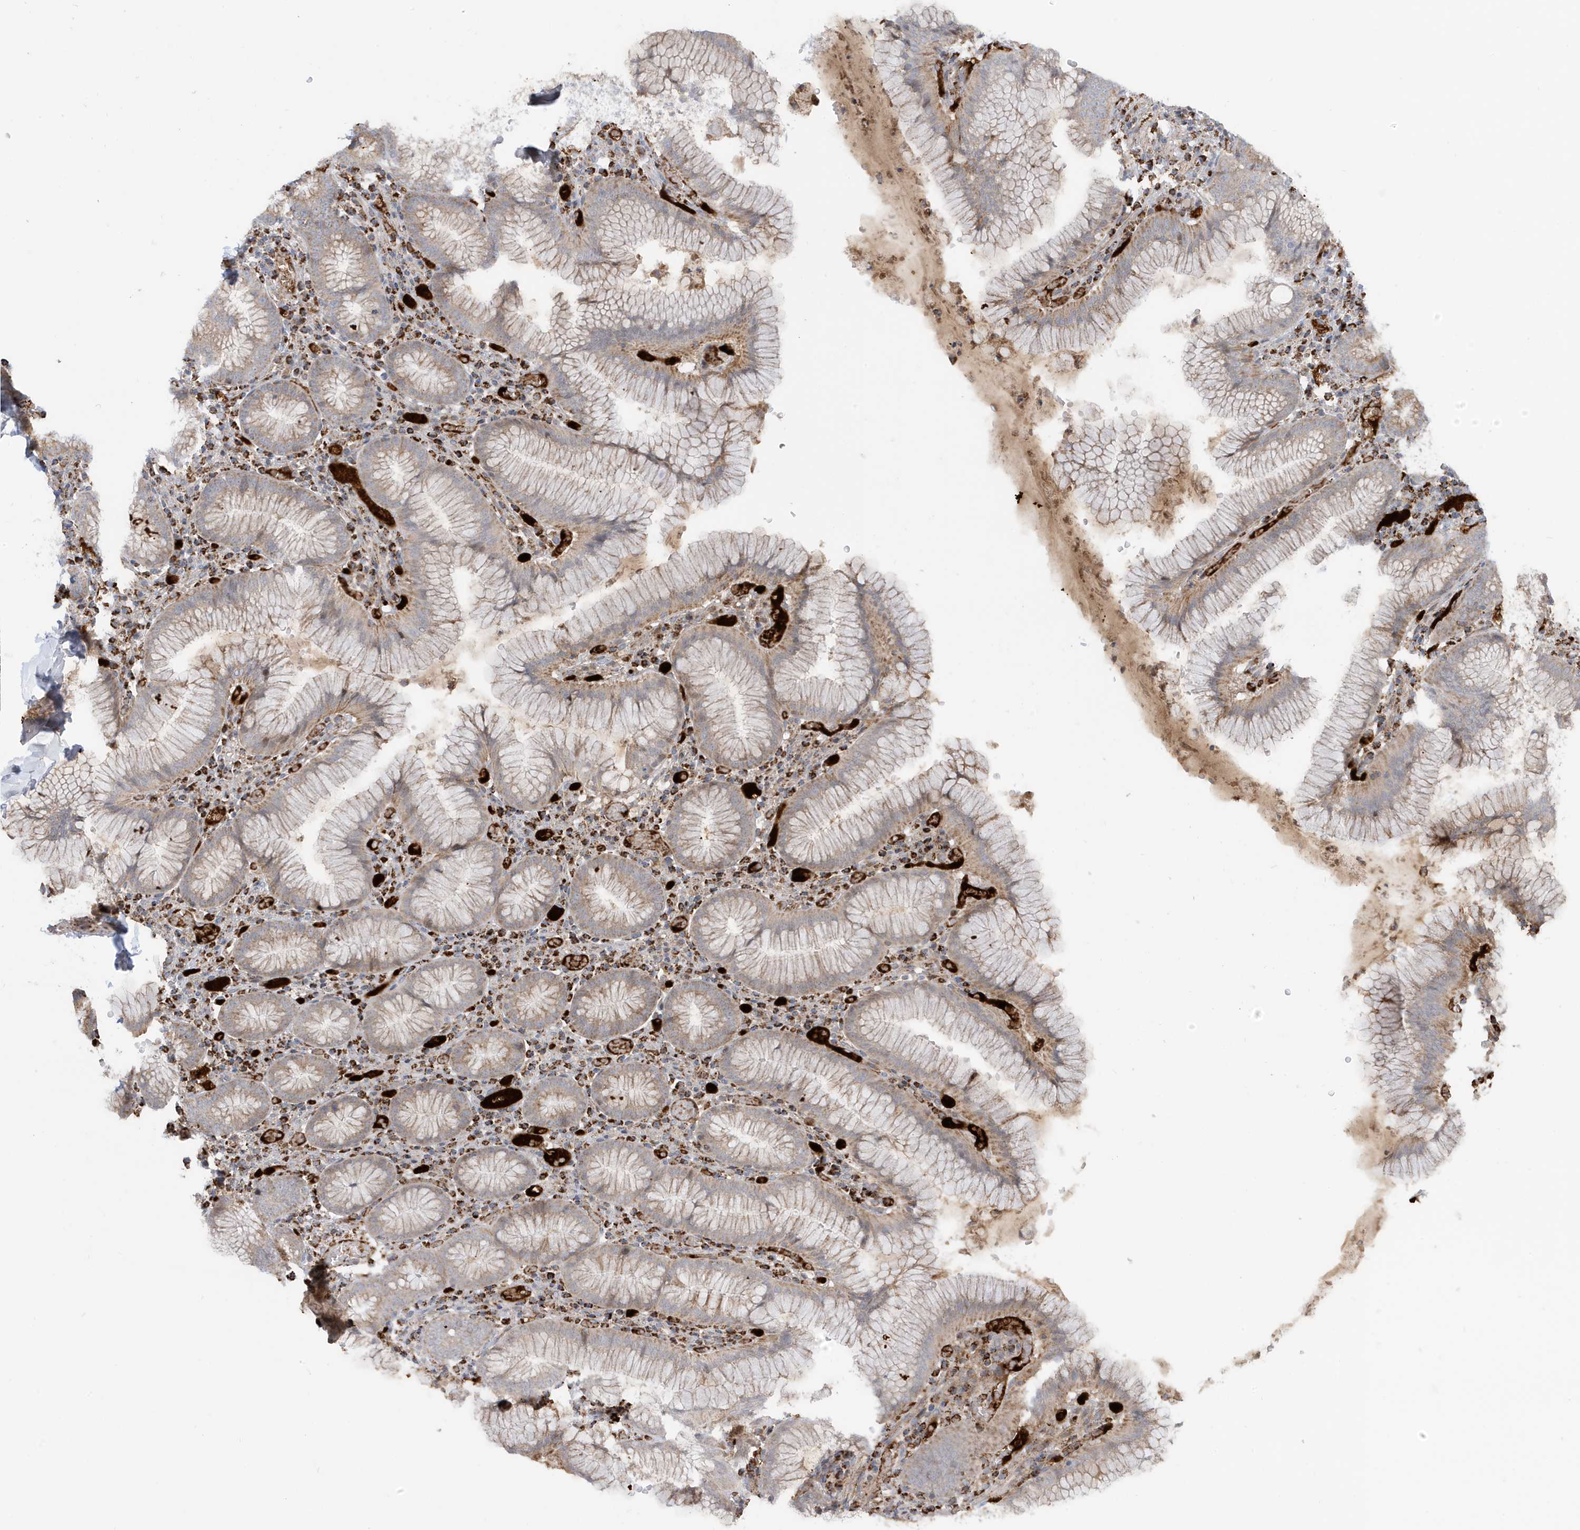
{"staining": {"intensity": "strong", "quantity": "25%-75%", "location": "cytoplasmic/membranous"}, "tissue": "stomach", "cell_type": "Glandular cells", "image_type": "normal", "snomed": [{"axis": "morphology", "description": "Normal tissue, NOS"}, {"axis": "topography", "description": "Stomach"}], "caption": "This micrograph exhibits immunohistochemistry (IHC) staining of unremarkable human stomach, with high strong cytoplasmic/membranous staining in approximately 25%-75% of glandular cells.", "gene": "IFT57", "patient": {"sex": "male", "age": 55}}